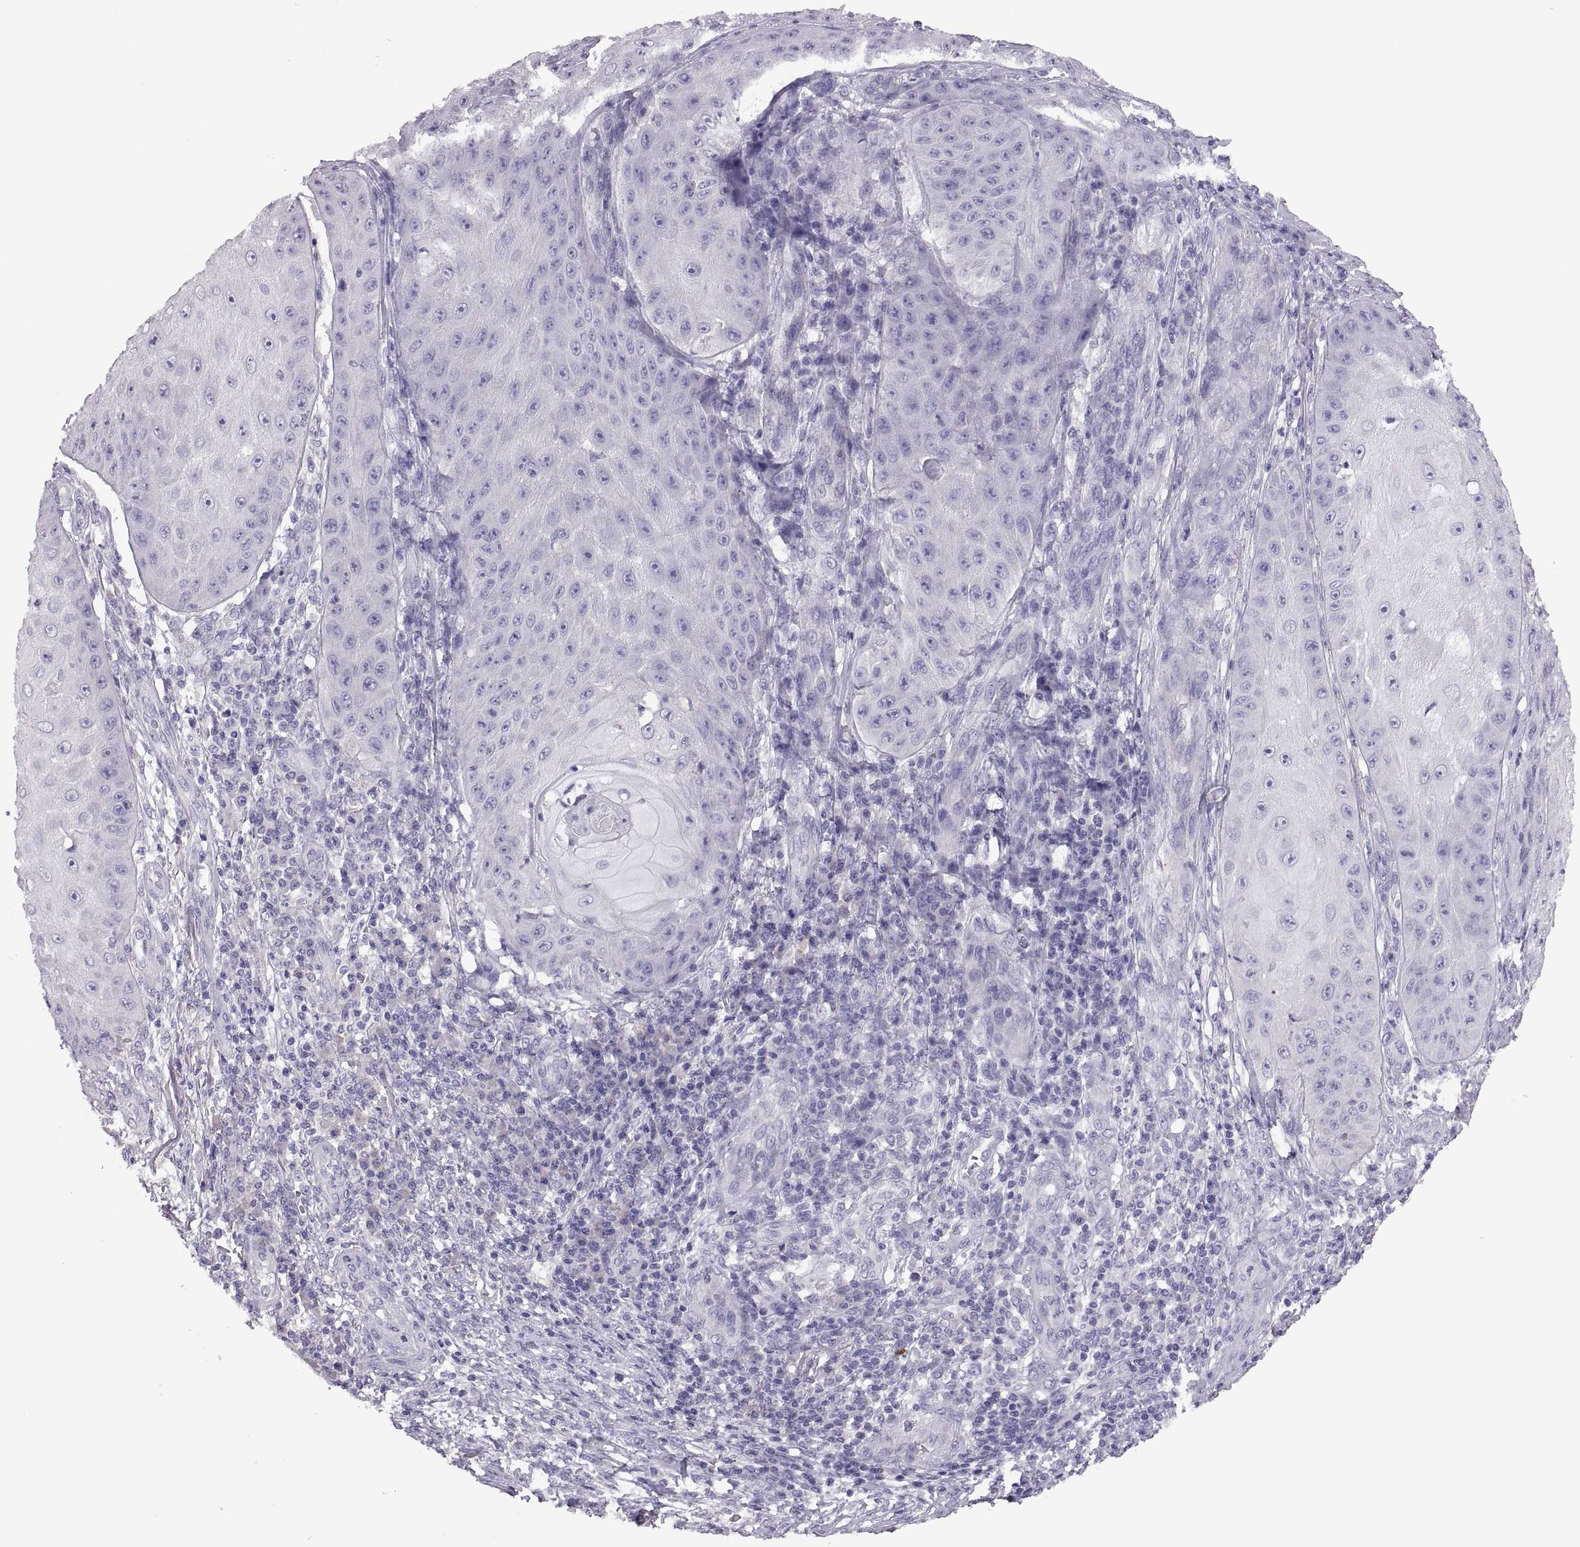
{"staining": {"intensity": "negative", "quantity": "none", "location": "none"}, "tissue": "skin cancer", "cell_type": "Tumor cells", "image_type": "cancer", "snomed": [{"axis": "morphology", "description": "Squamous cell carcinoma, NOS"}, {"axis": "topography", "description": "Skin"}], "caption": "Squamous cell carcinoma (skin) stained for a protein using immunohistochemistry displays no positivity tumor cells.", "gene": "TBX19", "patient": {"sex": "male", "age": 70}}